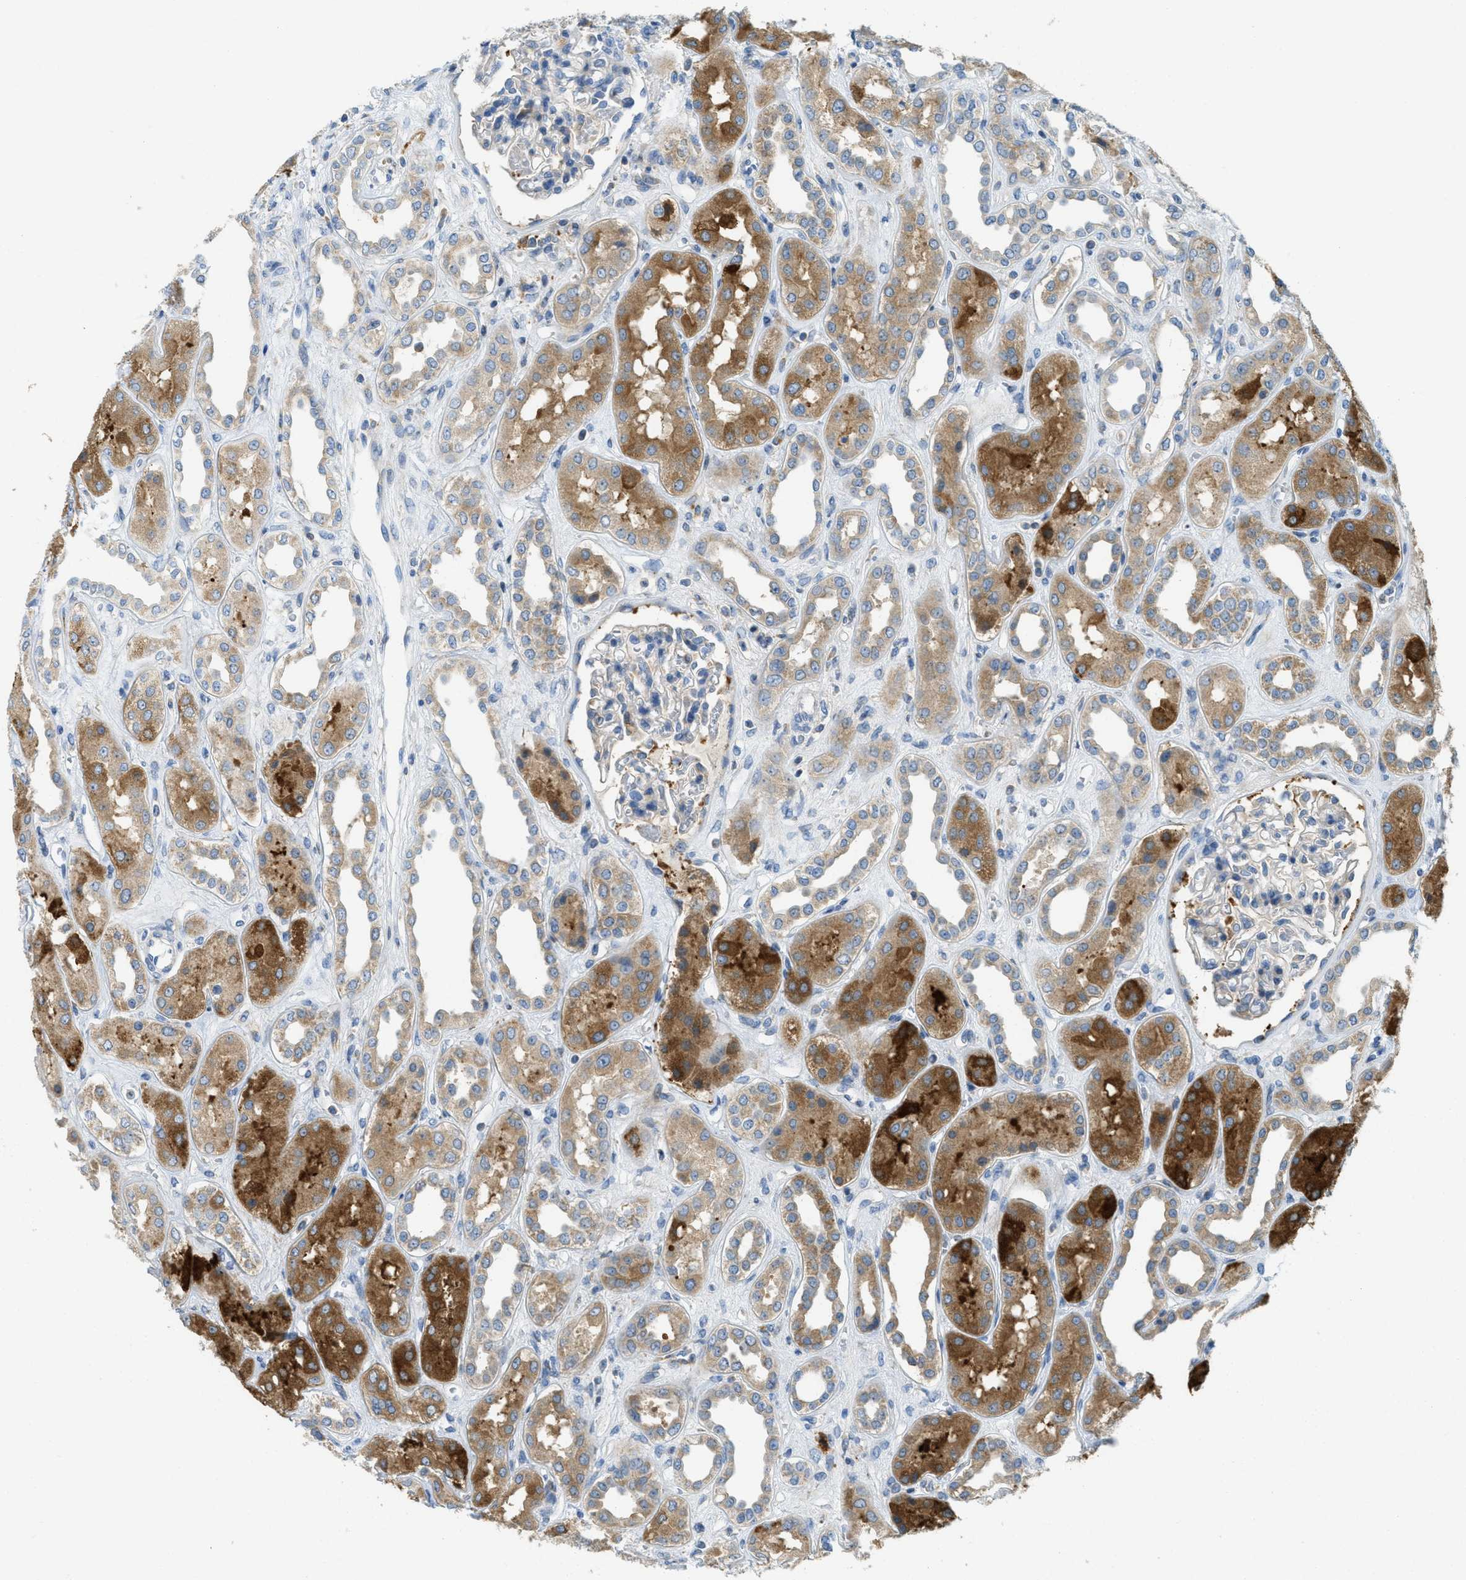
{"staining": {"intensity": "weak", "quantity": "25%-75%", "location": "cytoplasmic/membranous"}, "tissue": "kidney", "cell_type": "Cells in glomeruli", "image_type": "normal", "snomed": [{"axis": "morphology", "description": "Normal tissue, NOS"}, {"axis": "topography", "description": "Kidney"}], "caption": "DAB immunohistochemical staining of unremarkable kidney demonstrates weak cytoplasmic/membranous protein positivity in approximately 25%-75% of cells in glomeruli.", "gene": "RFFL", "patient": {"sex": "male", "age": 59}}